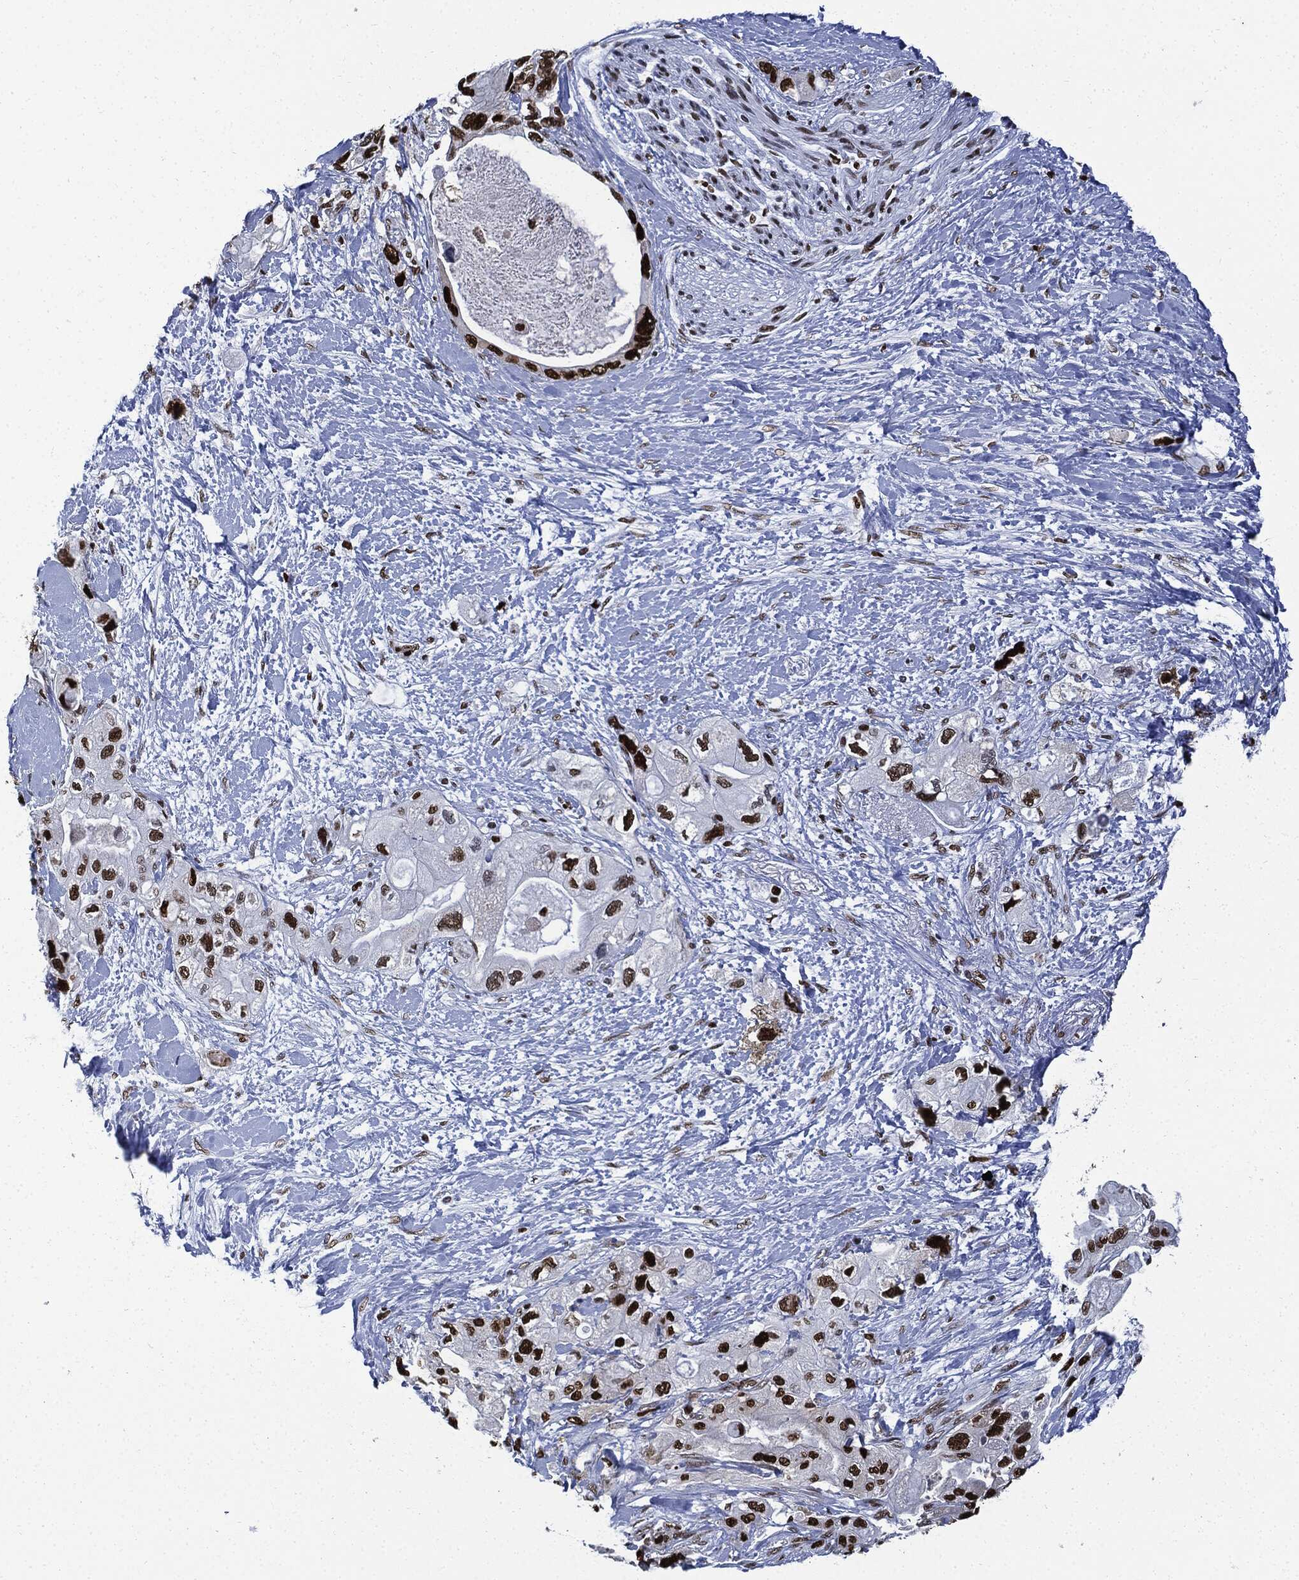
{"staining": {"intensity": "strong", "quantity": ">75%", "location": "nuclear"}, "tissue": "pancreatic cancer", "cell_type": "Tumor cells", "image_type": "cancer", "snomed": [{"axis": "morphology", "description": "Adenocarcinoma, NOS"}, {"axis": "topography", "description": "Pancreas"}], "caption": "Pancreatic cancer stained for a protein (brown) shows strong nuclear positive positivity in approximately >75% of tumor cells.", "gene": "PCNA", "patient": {"sex": "female", "age": 56}}